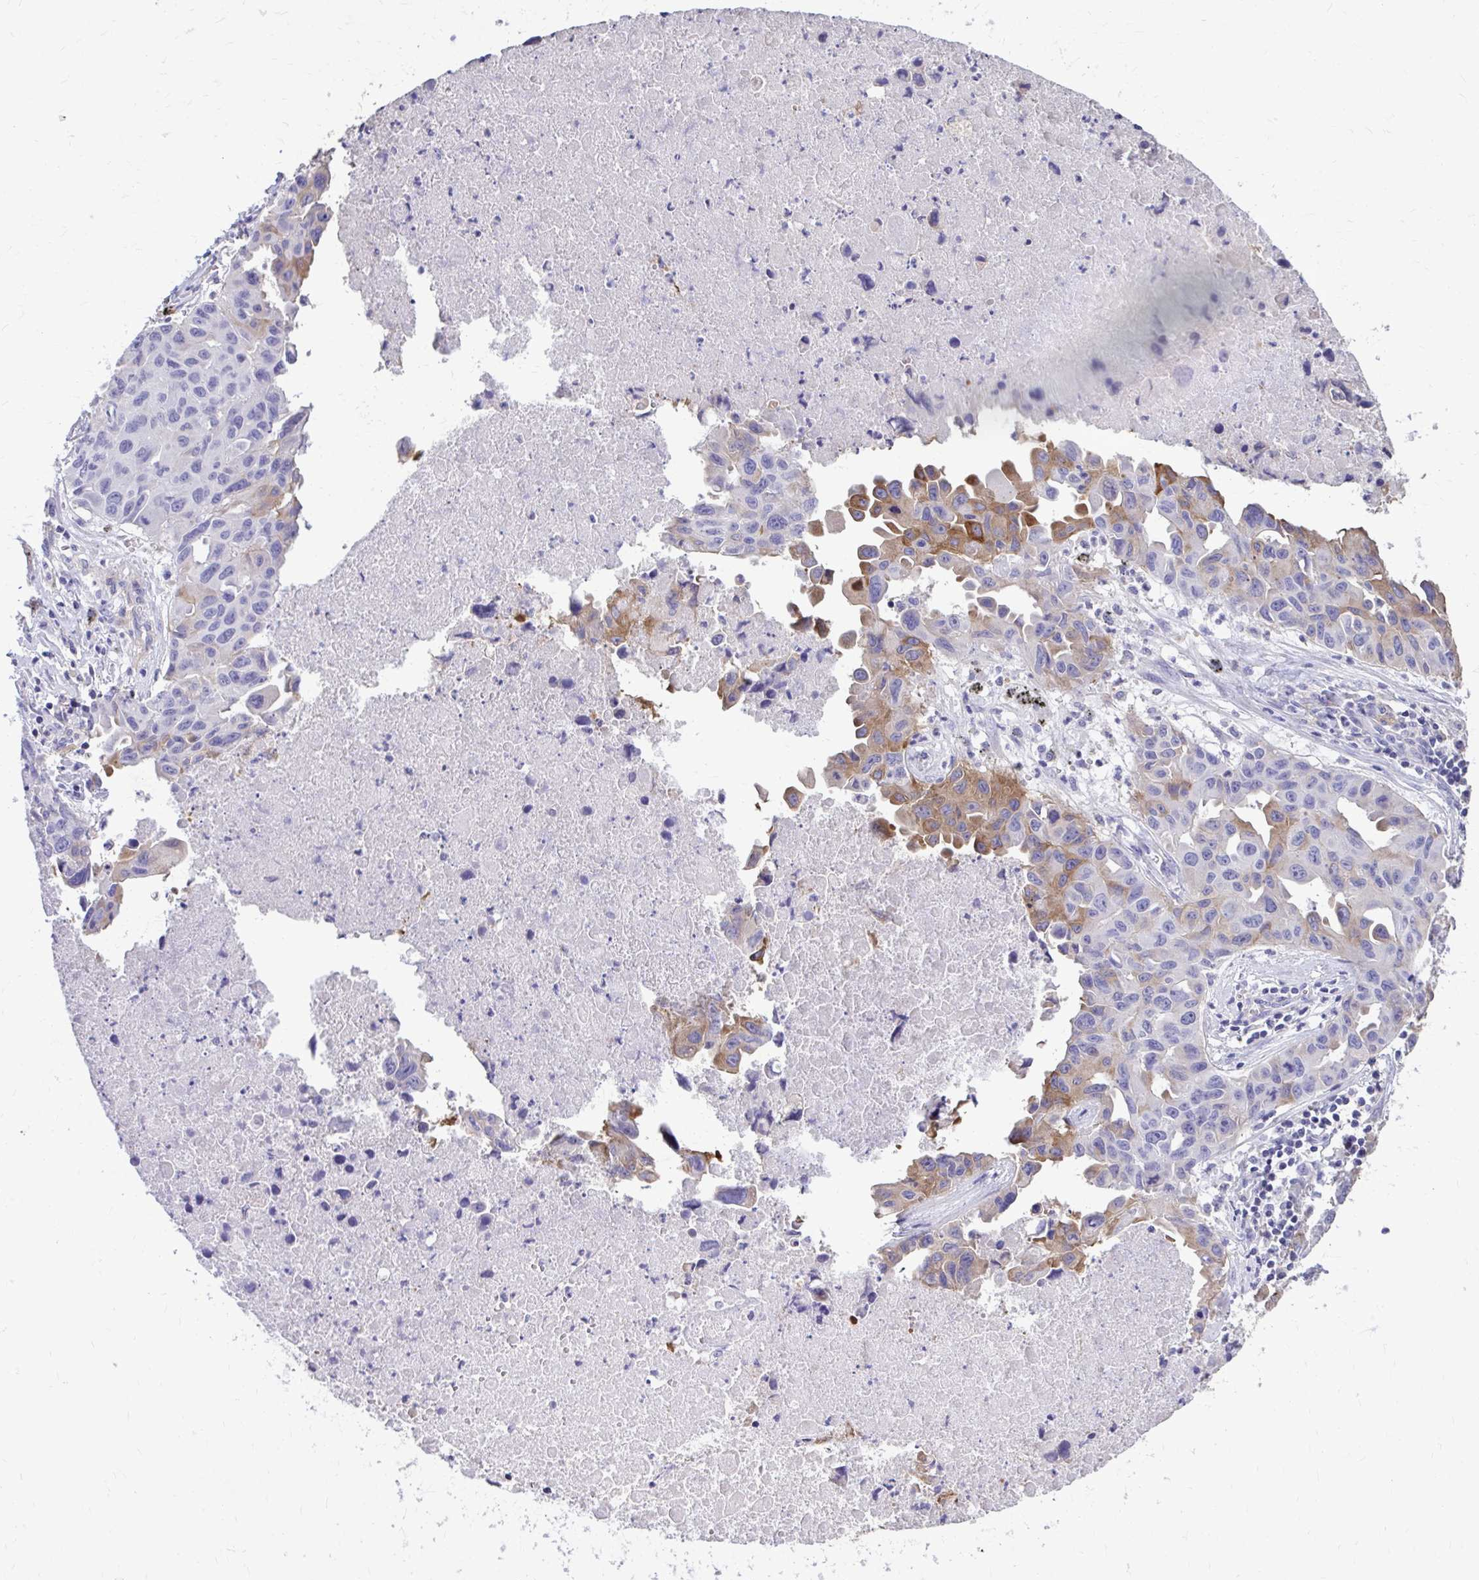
{"staining": {"intensity": "moderate", "quantity": "25%-75%", "location": "cytoplasmic/membranous"}, "tissue": "lung cancer", "cell_type": "Tumor cells", "image_type": "cancer", "snomed": [{"axis": "morphology", "description": "Adenocarcinoma, NOS"}, {"axis": "topography", "description": "Lymph node"}, {"axis": "topography", "description": "Lung"}], "caption": "A photomicrograph of adenocarcinoma (lung) stained for a protein demonstrates moderate cytoplasmic/membranous brown staining in tumor cells.", "gene": "EPB41L1", "patient": {"sex": "male", "age": 64}}